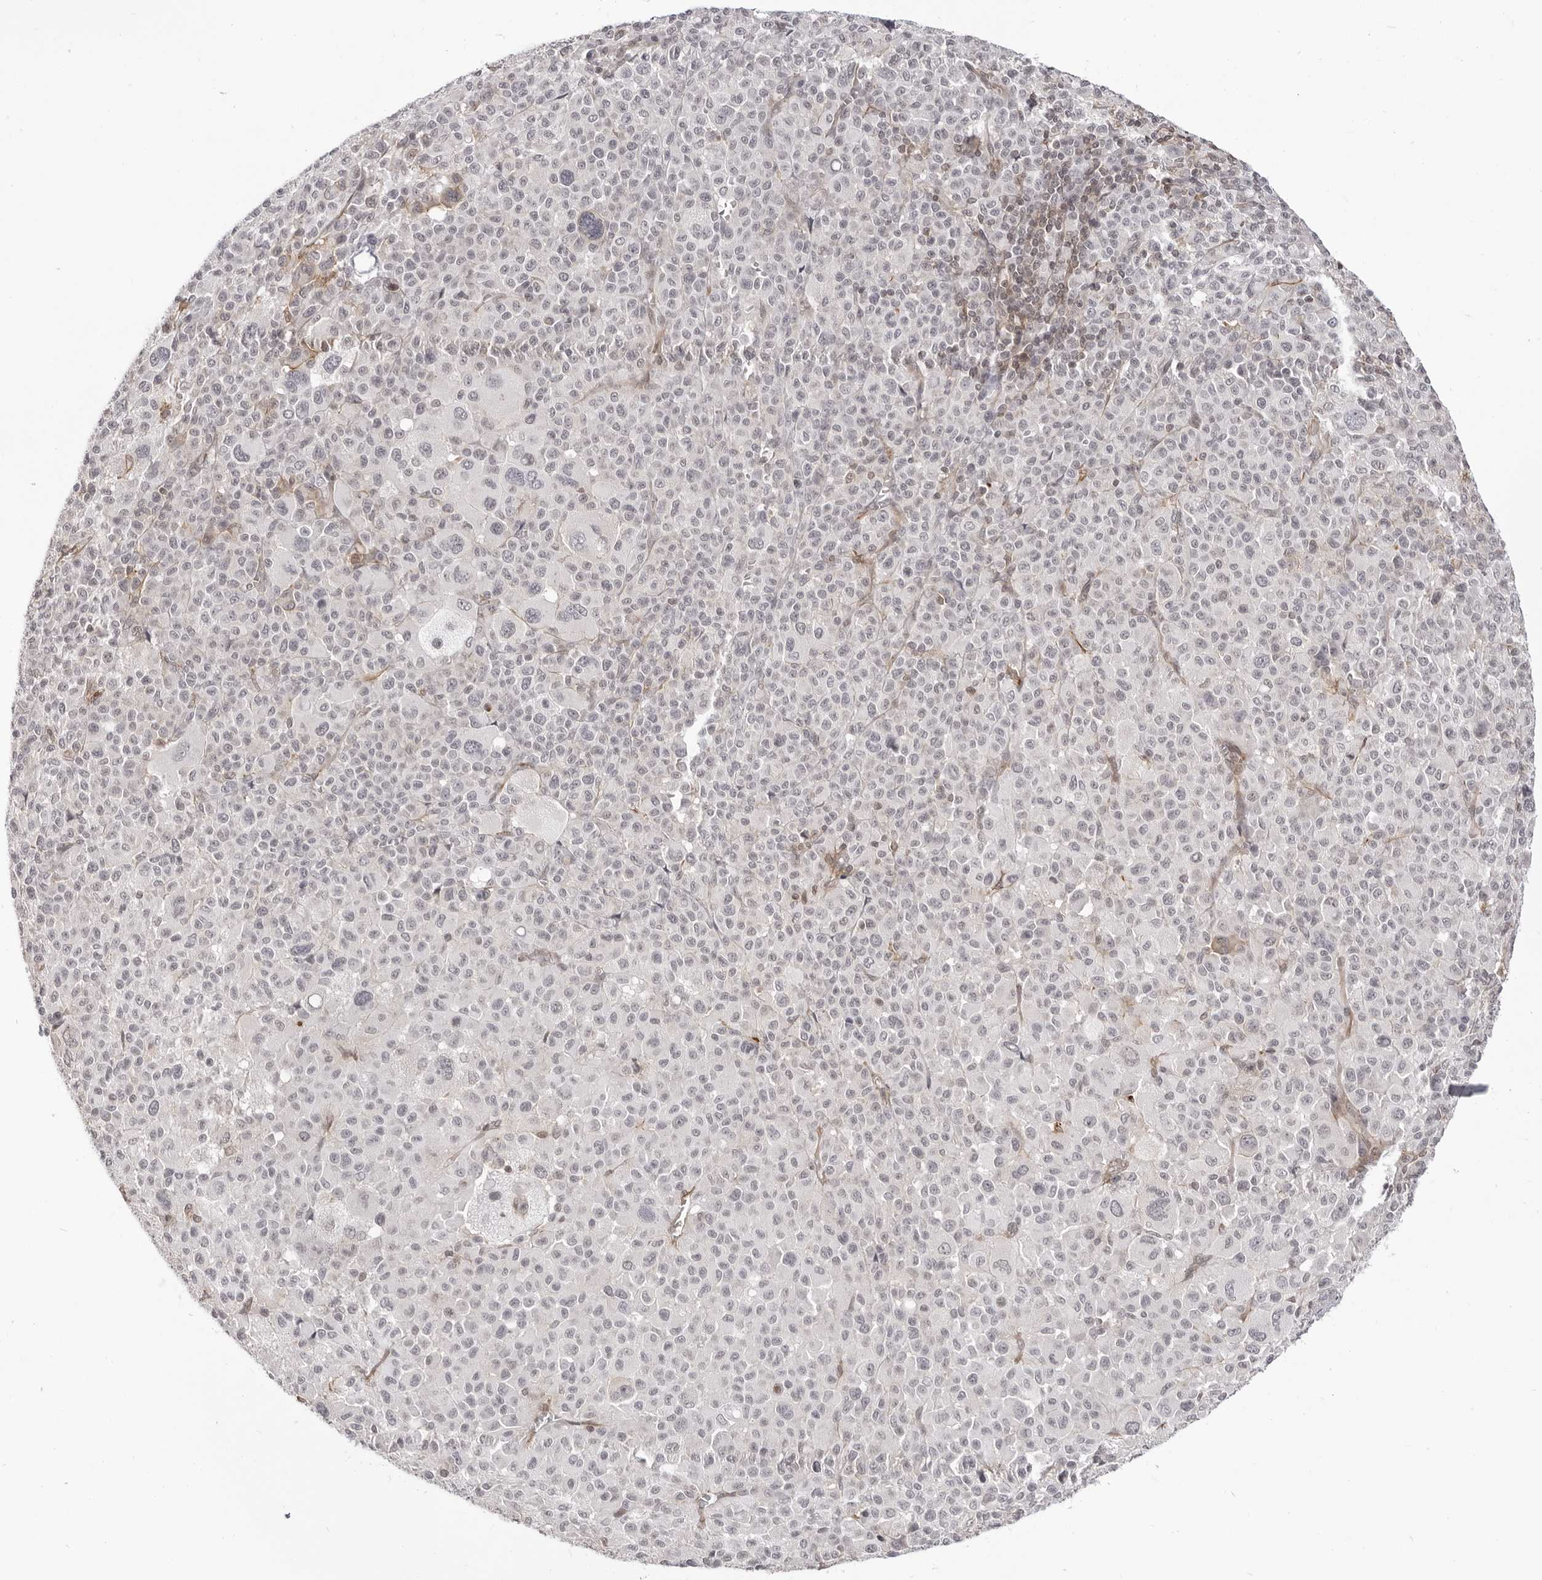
{"staining": {"intensity": "negative", "quantity": "none", "location": "none"}, "tissue": "melanoma", "cell_type": "Tumor cells", "image_type": "cancer", "snomed": [{"axis": "morphology", "description": "Malignant melanoma, Metastatic site"}, {"axis": "topography", "description": "Skin"}], "caption": "DAB immunohistochemical staining of human melanoma displays no significant expression in tumor cells.", "gene": "UNK", "patient": {"sex": "female", "age": 74}}